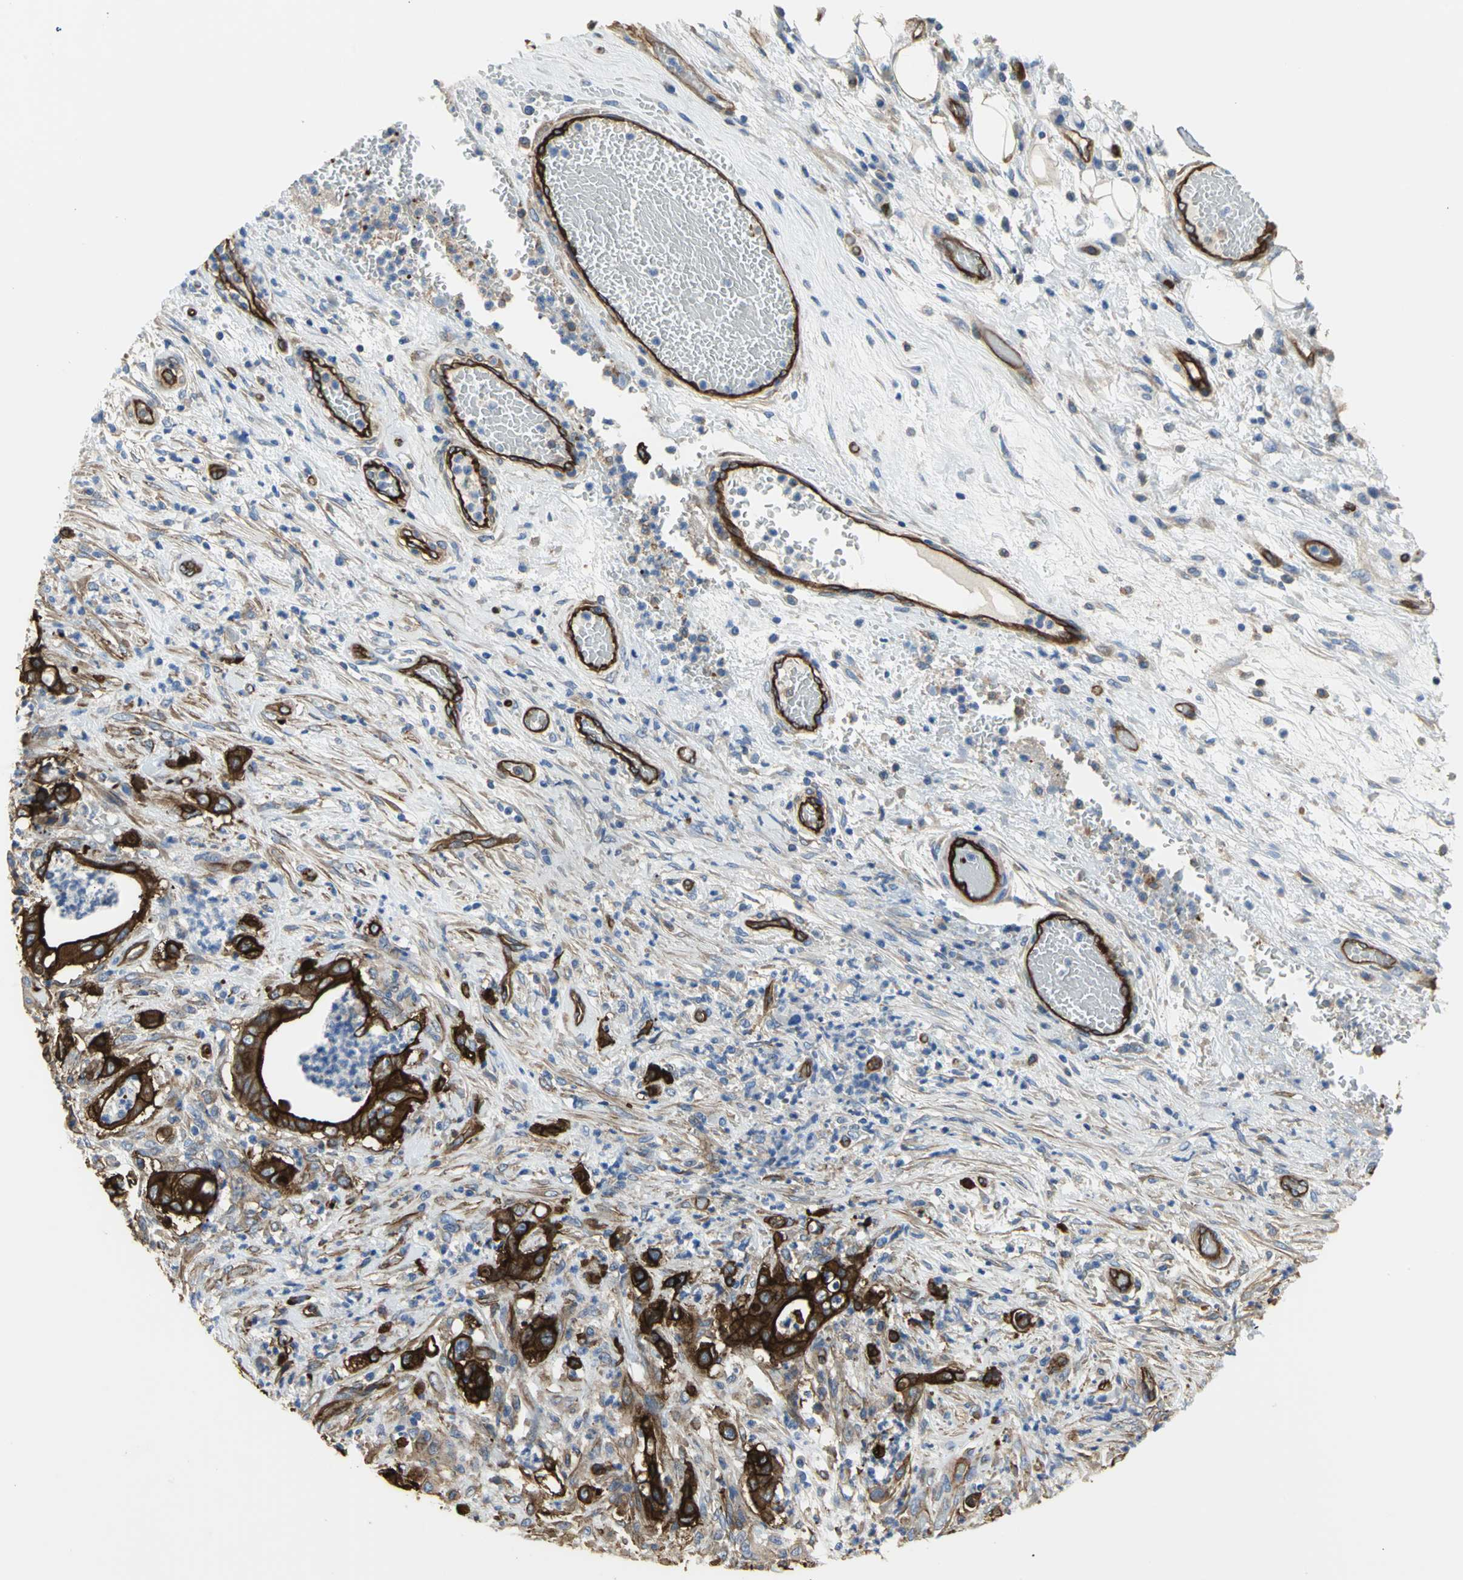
{"staining": {"intensity": "strong", "quantity": ">75%", "location": "cytoplasmic/membranous"}, "tissue": "stomach cancer", "cell_type": "Tumor cells", "image_type": "cancer", "snomed": [{"axis": "morphology", "description": "Adenocarcinoma, NOS"}, {"axis": "topography", "description": "Stomach"}], "caption": "The immunohistochemical stain labels strong cytoplasmic/membranous staining in tumor cells of stomach adenocarcinoma tissue.", "gene": "FLNB", "patient": {"sex": "female", "age": 73}}